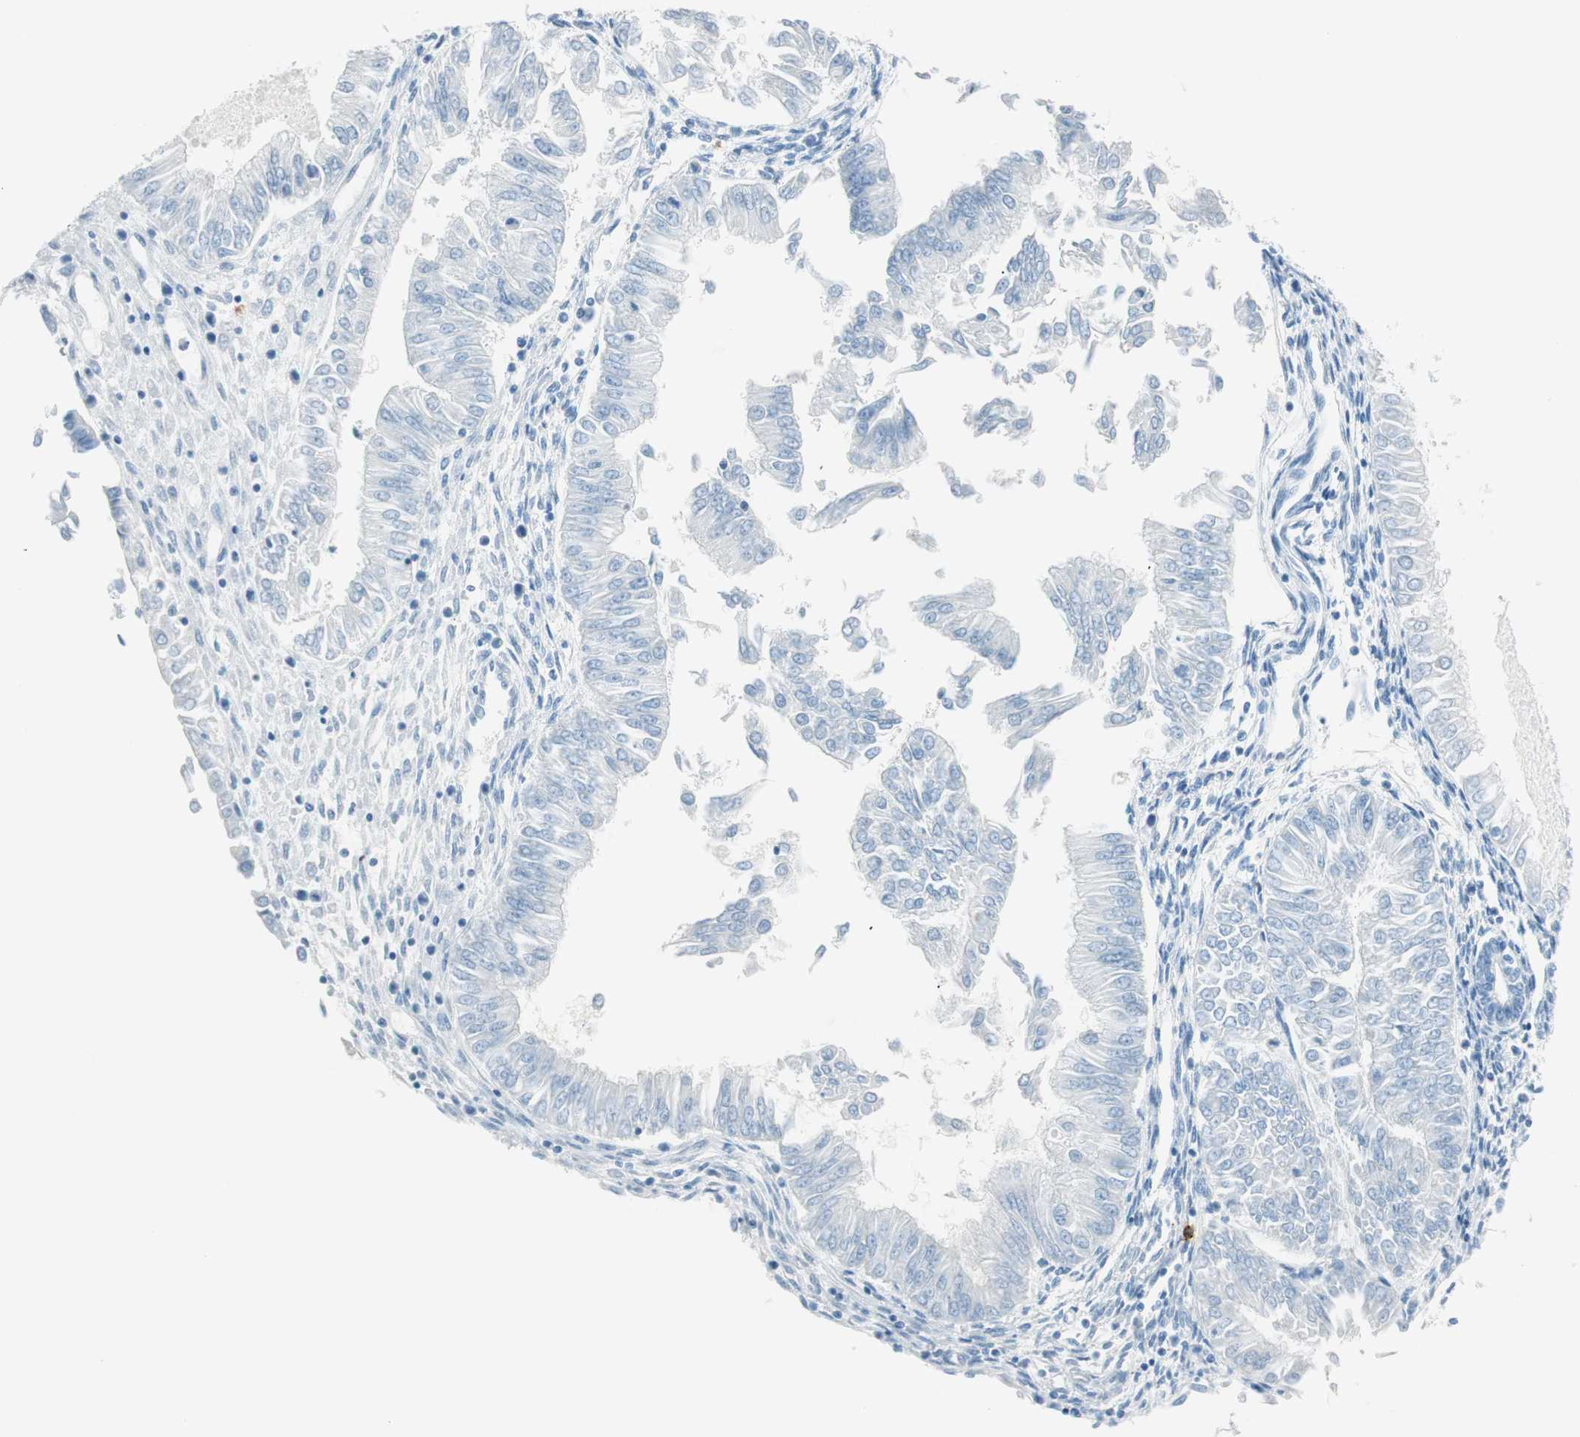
{"staining": {"intensity": "negative", "quantity": "none", "location": "none"}, "tissue": "endometrial cancer", "cell_type": "Tumor cells", "image_type": "cancer", "snomed": [{"axis": "morphology", "description": "Adenocarcinoma, NOS"}, {"axis": "topography", "description": "Endometrium"}], "caption": "The immunohistochemistry micrograph has no significant staining in tumor cells of endometrial adenocarcinoma tissue.", "gene": "TNFRSF13C", "patient": {"sex": "female", "age": 53}}